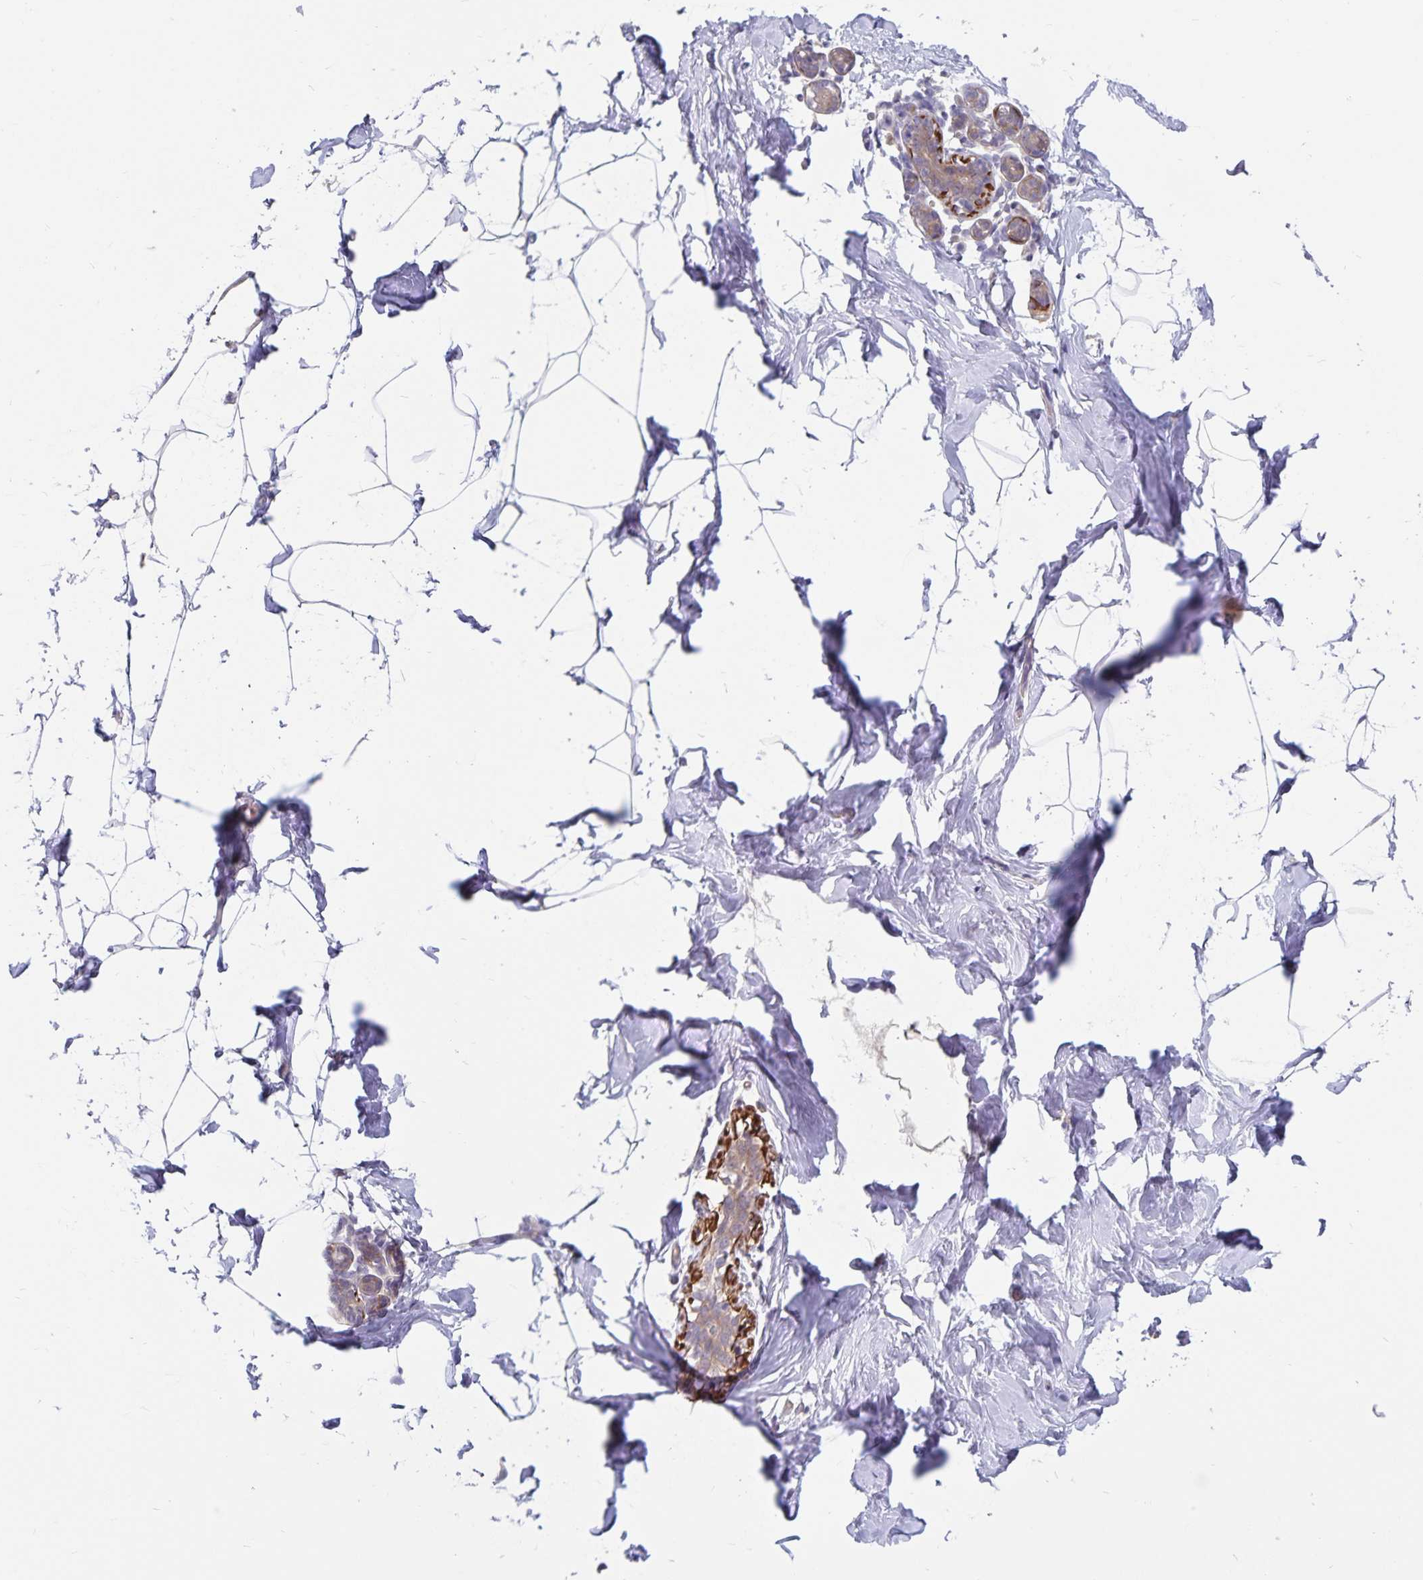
{"staining": {"intensity": "negative", "quantity": "none", "location": "none"}, "tissue": "breast", "cell_type": "Adipocytes", "image_type": "normal", "snomed": [{"axis": "morphology", "description": "Normal tissue, NOS"}, {"axis": "topography", "description": "Breast"}], "caption": "This is a micrograph of IHC staining of benign breast, which shows no staining in adipocytes. (DAB immunohistochemistry visualized using brightfield microscopy, high magnification).", "gene": "BAG6", "patient": {"sex": "female", "age": 32}}